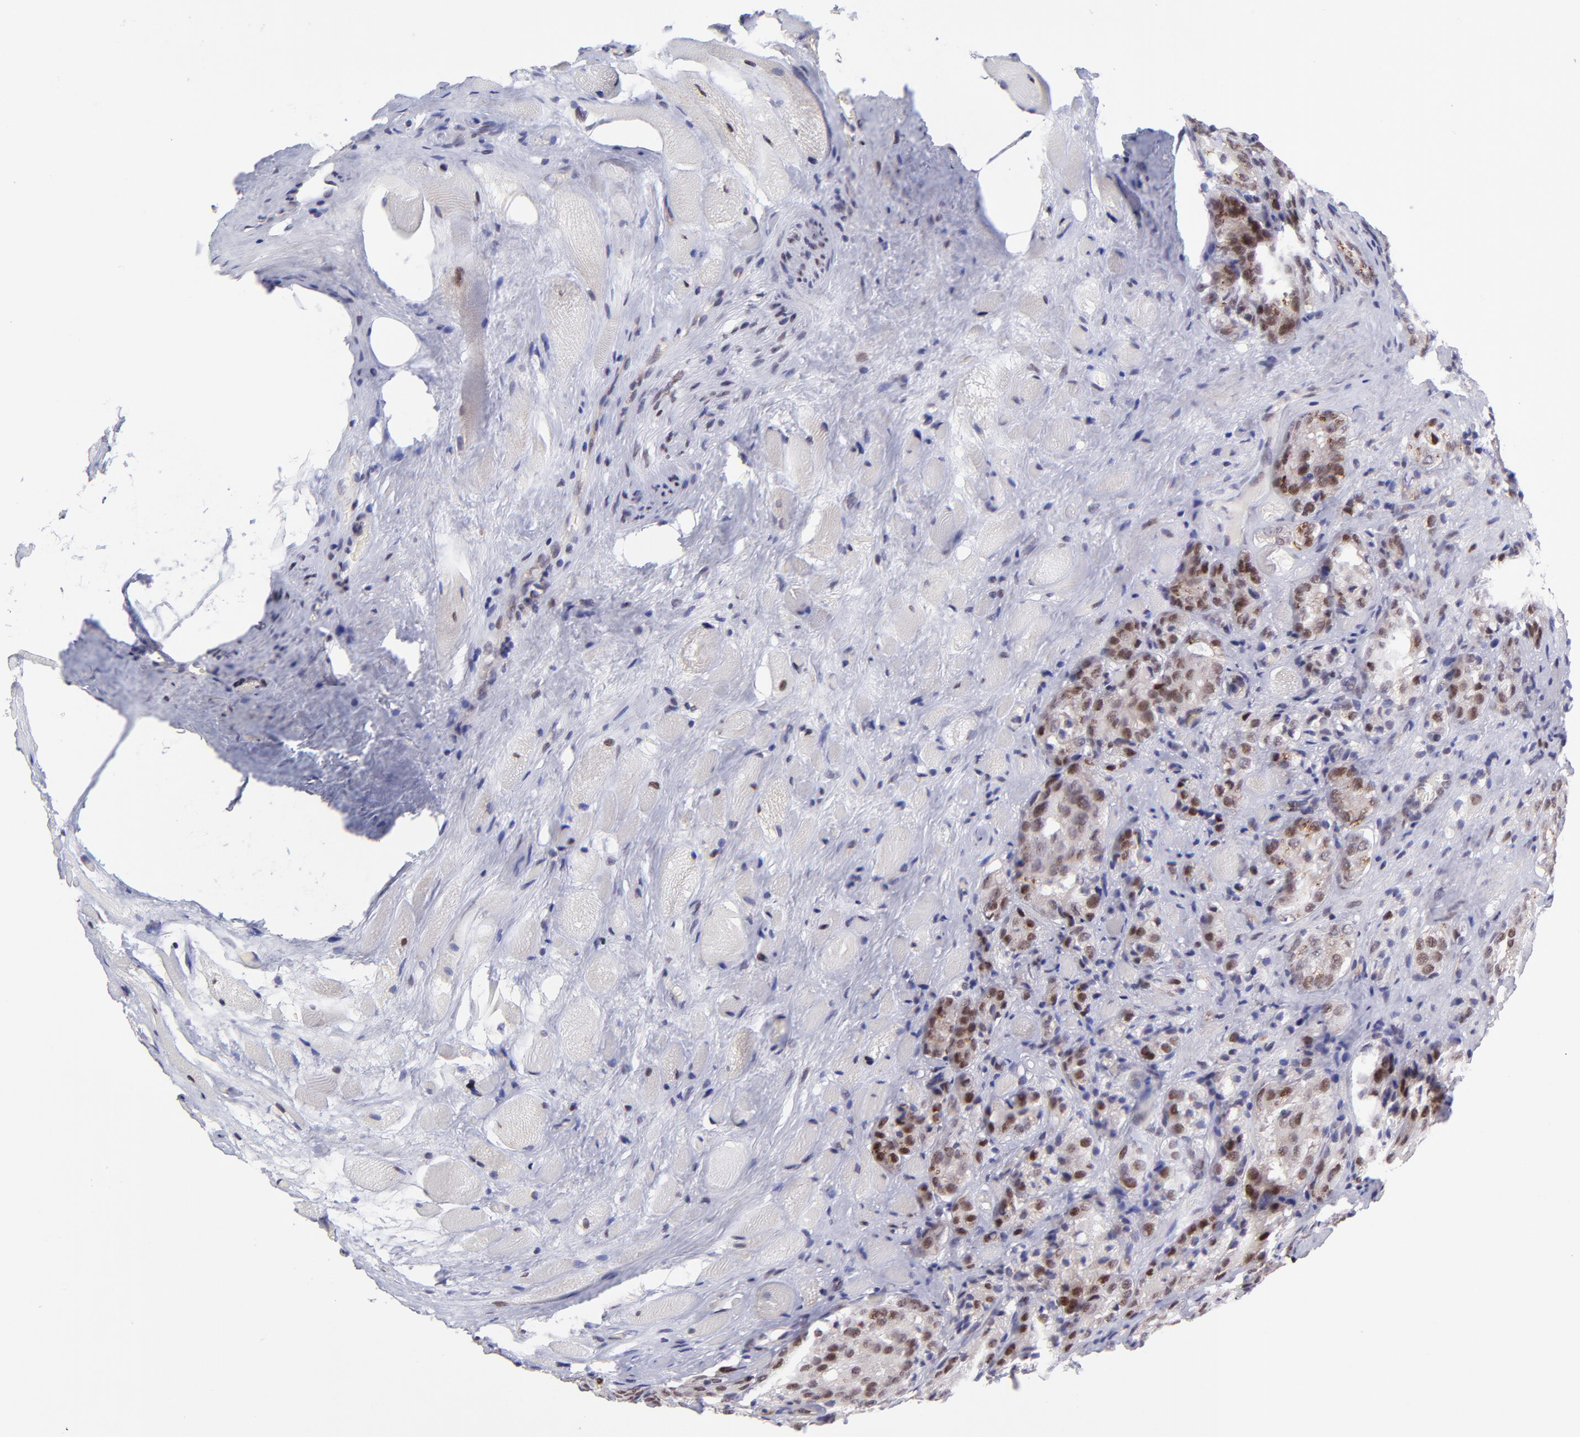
{"staining": {"intensity": "moderate", "quantity": "25%-75%", "location": "cytoplasmic/membranous,nuclear"}, "tissue": "prostate cancer", "cell_type": "Tumor cells", "image_type": "cancer", "snomed": [{"axis": "morphology", "description": "Adenocarcinoma, Medium grade"}, {"axis": "topography", "description": "Prostate"}], "caption": "Prostate adenocarcinoma (medium-grade) stained for a protein displays moderate cytoplasmic/membranous and nuclear positivity in tumor cells.", "gene": "SOX6", "patient": {"sex": "male", "age": 60}}